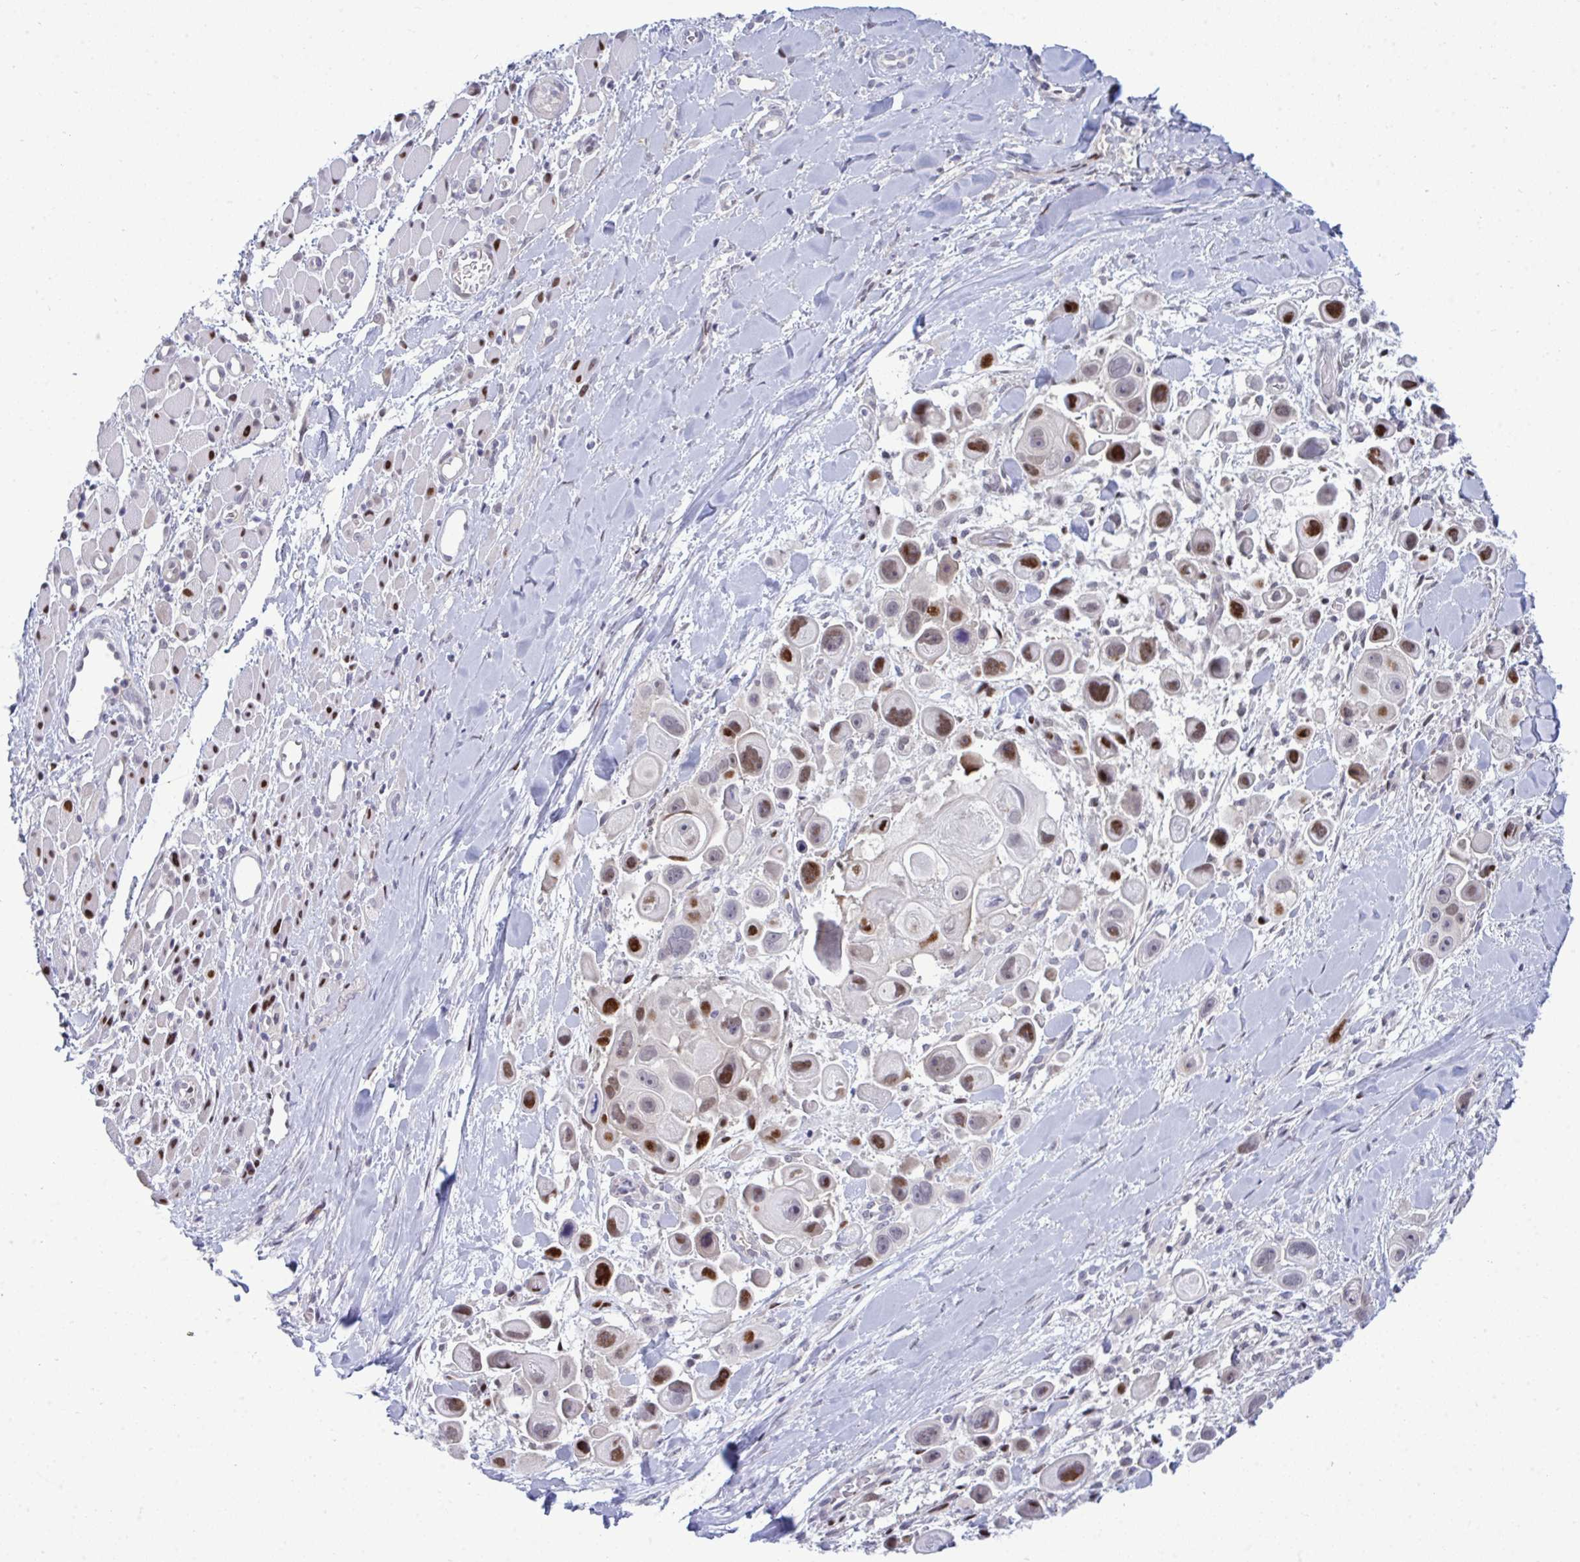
{"staining": {"intensity": "strong", "quantity": "25%-75%", "location": "nuclear"}, "tissue": "skin cancer", "cell_type": "Tumor cells", "image_type": "cancer", "snomed": [{"axis": "morphology", "description": "Squamous cell carcinoma, NOS"}, {"axis": "topography", "description": "Skin"}], "caption": "An image showing strong nuclear expression in approximately 25%-75% of tumor cells in skin cancer, as visualized by brown immunohistochemical staining.", "gene": "TAB1", "patient": {"sex": "male", "age": 67}}